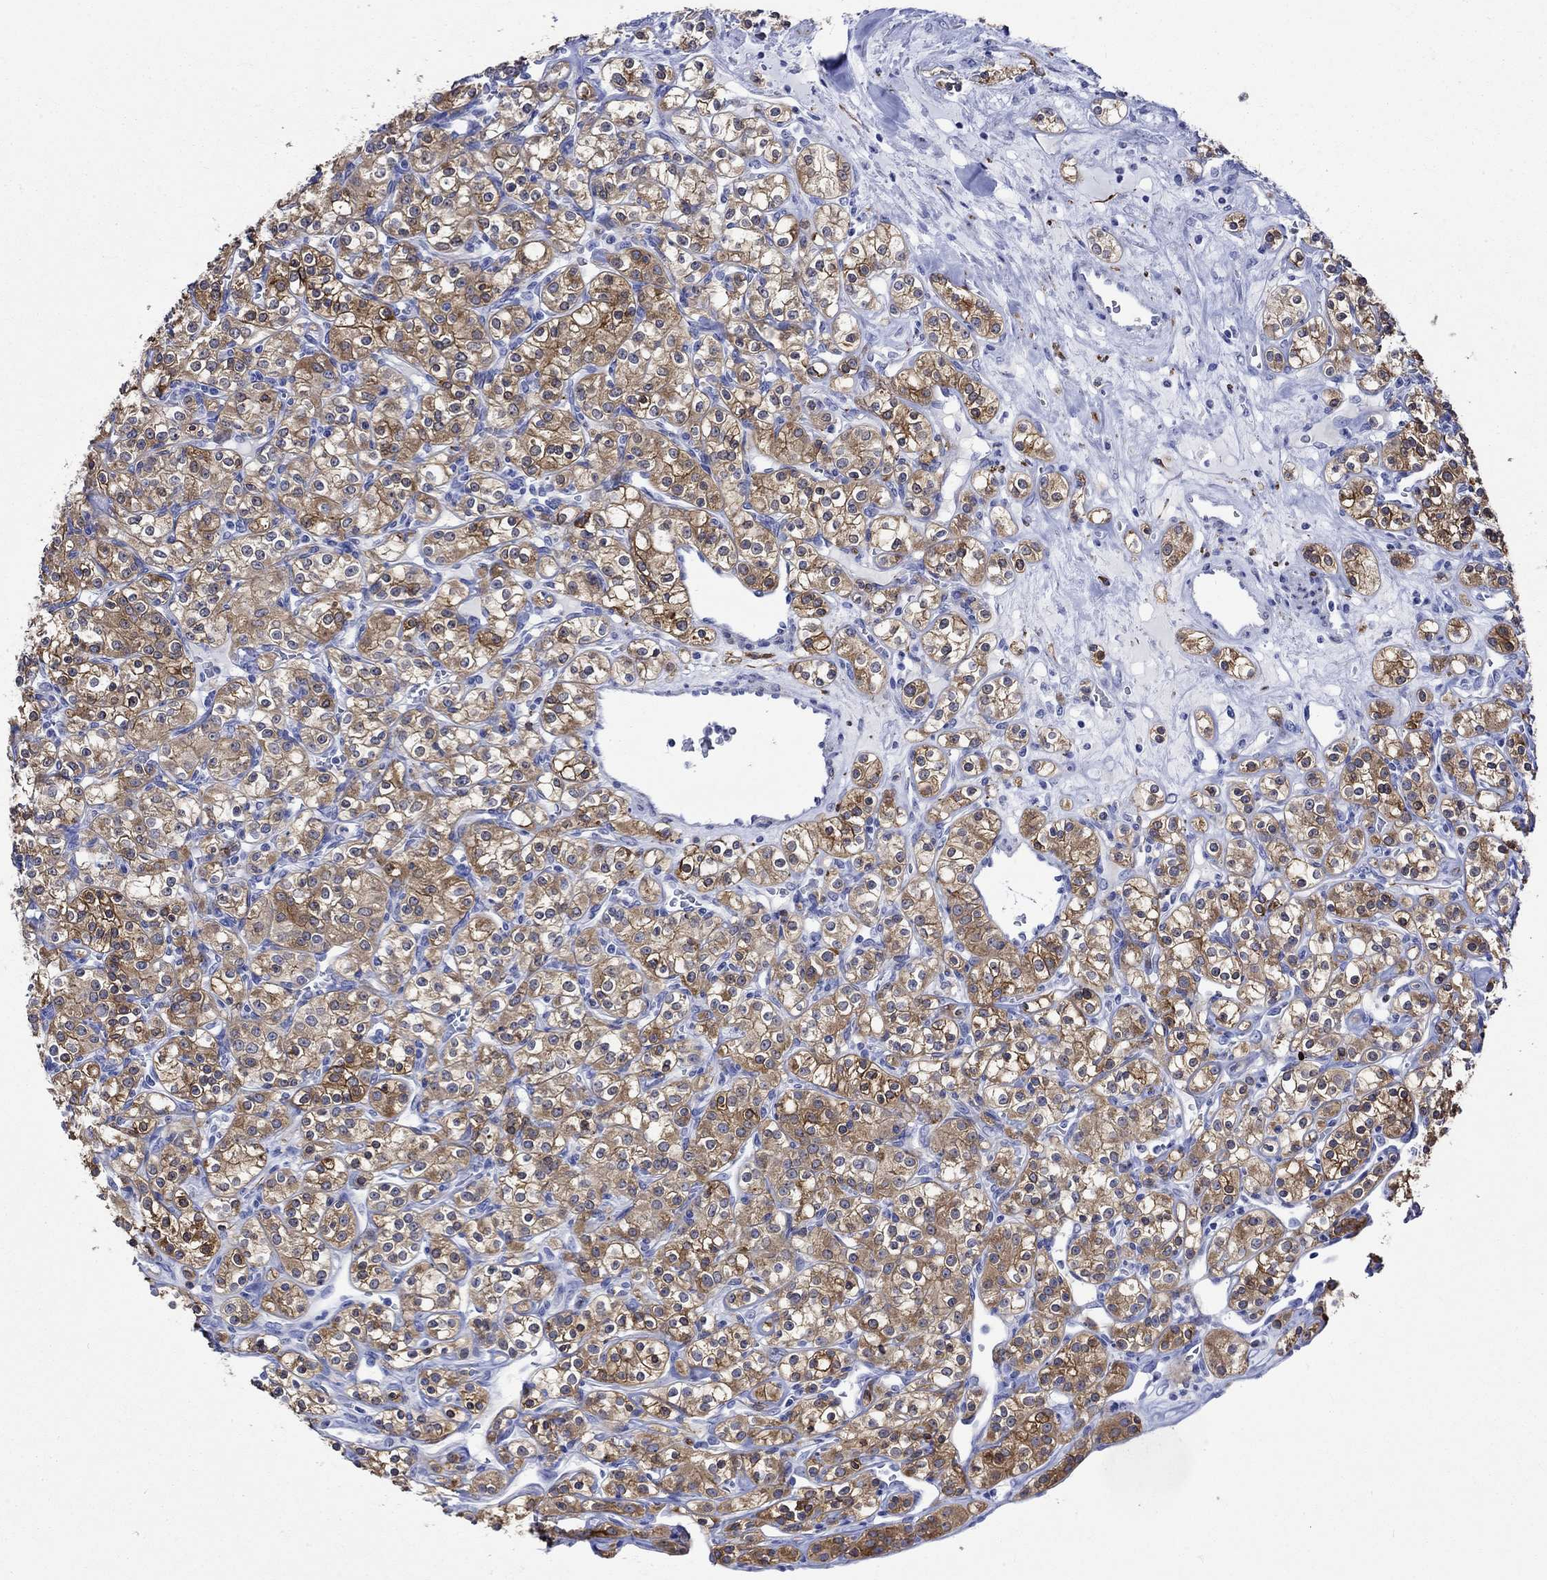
{"staining": {"intensity": "strong", "quantity": ">75%", "location": "cytoplasmic/membranous"}, "tissue": "renal cancer", "cell_type": "Tumor cells", "image_type": "cancer", "snomed": [{"axis": "morphology", "description": "Adenocarcinoma, NOS"}, {"axis": "topography", "description": "Kidney"}], "caption": "Protein analysis of renal cancer (adenocarcinoma) tissue reveals strong cytoplasmic/membranous expression in about >75% of tumor cells. Nuclei are stained in blue.", "gene": "CRYAB", "patient": {"sex": "male", "age": 77}}